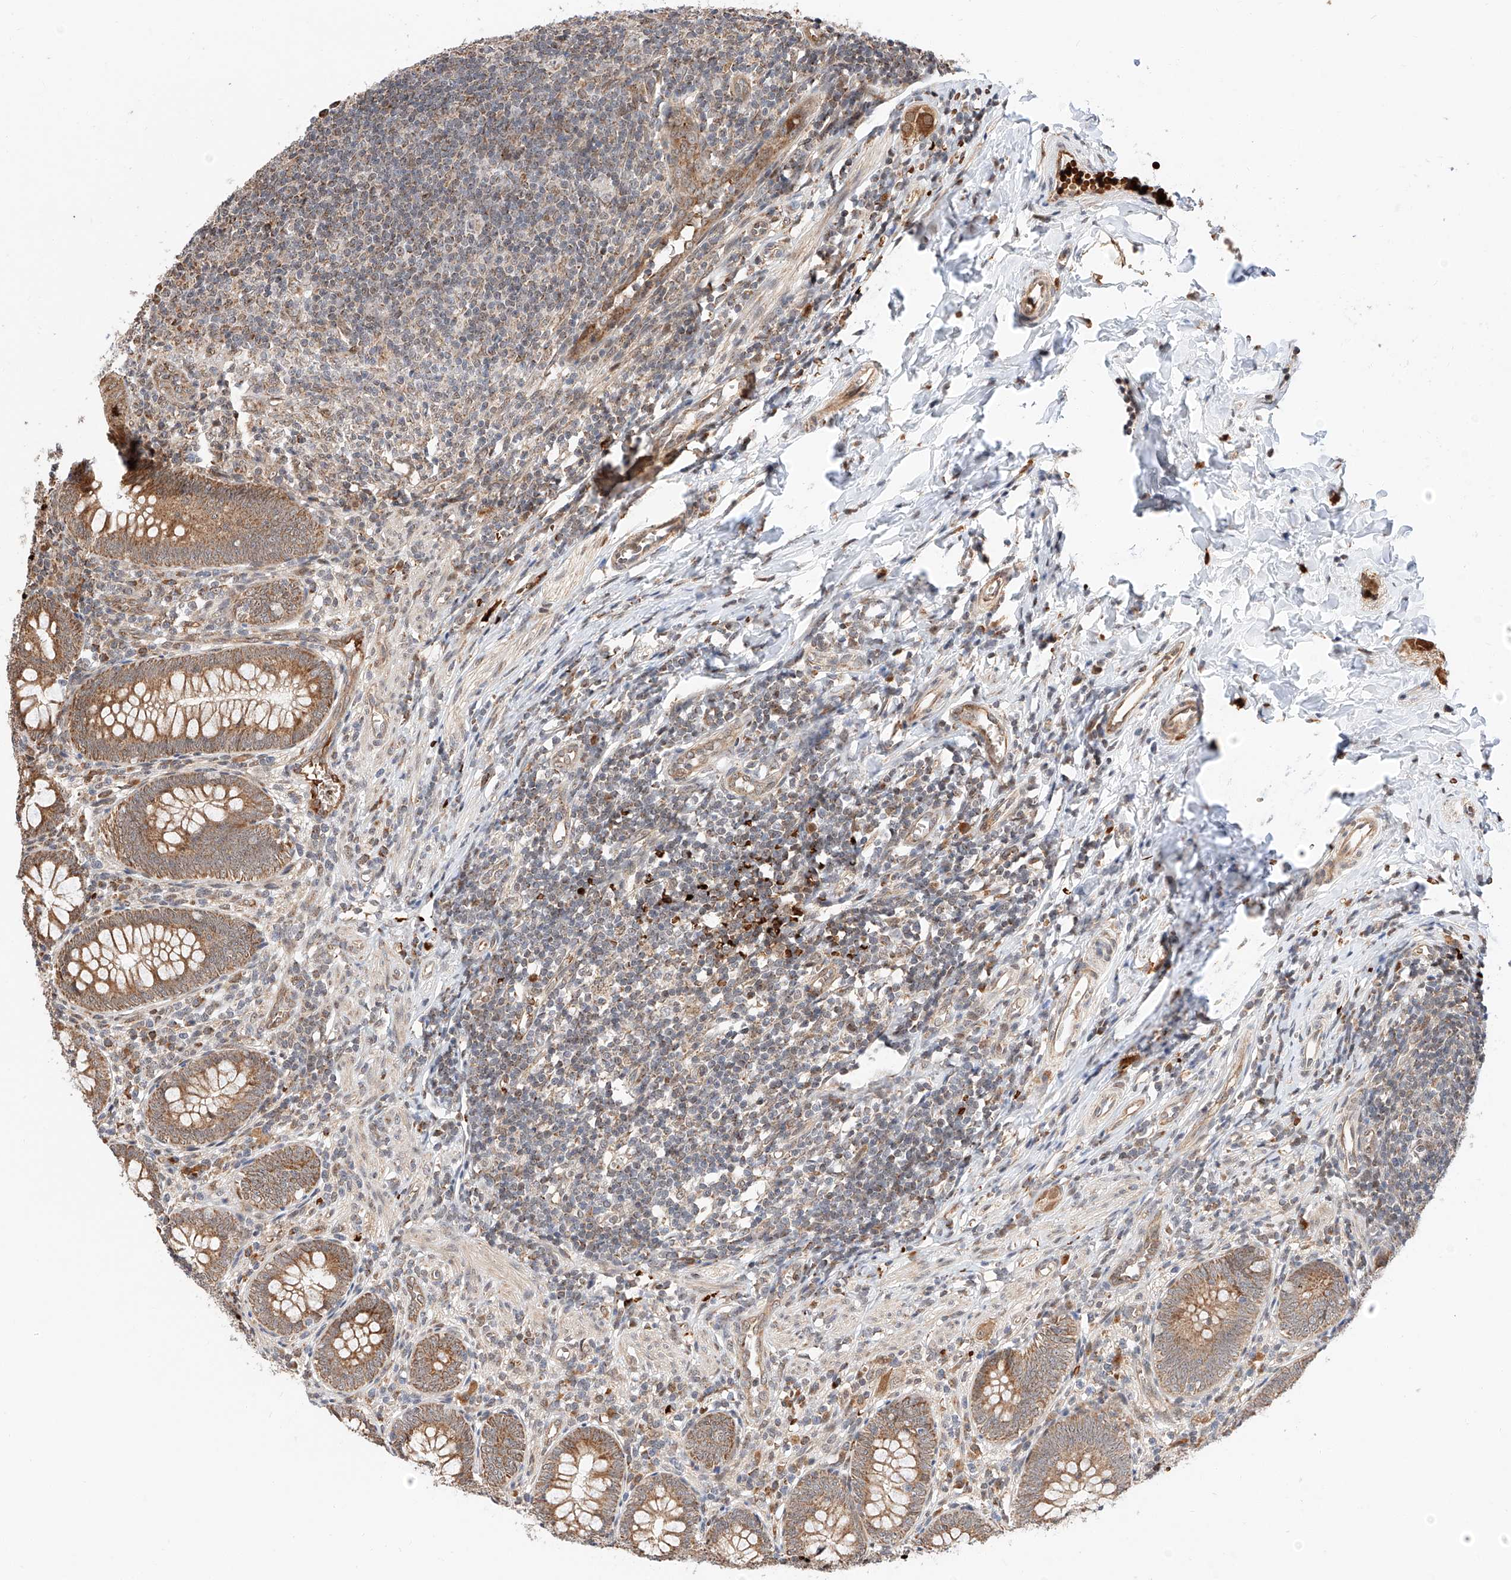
{"staining": {"intensity": "moderate", "quantity": ">75%", "location": "cytoplasmic/membranous"}, "tissue": "appendix", "cell_type": "Glandular cells", "image_type": "normal", "snomed": [{"axis": "morphology", "description": "Normal tissue, NOS"}, {"axis": "topography", "description": "Appendix"}], "caption": "High-power microscopy captured an immunohistochemistry histopathology image of normal appendix, revealing moderate cytoplasmic/membranous positivity in about >75% of glandular cells.", "gene": "THTPA", "patient": {"sex": "male", "age": 14}}